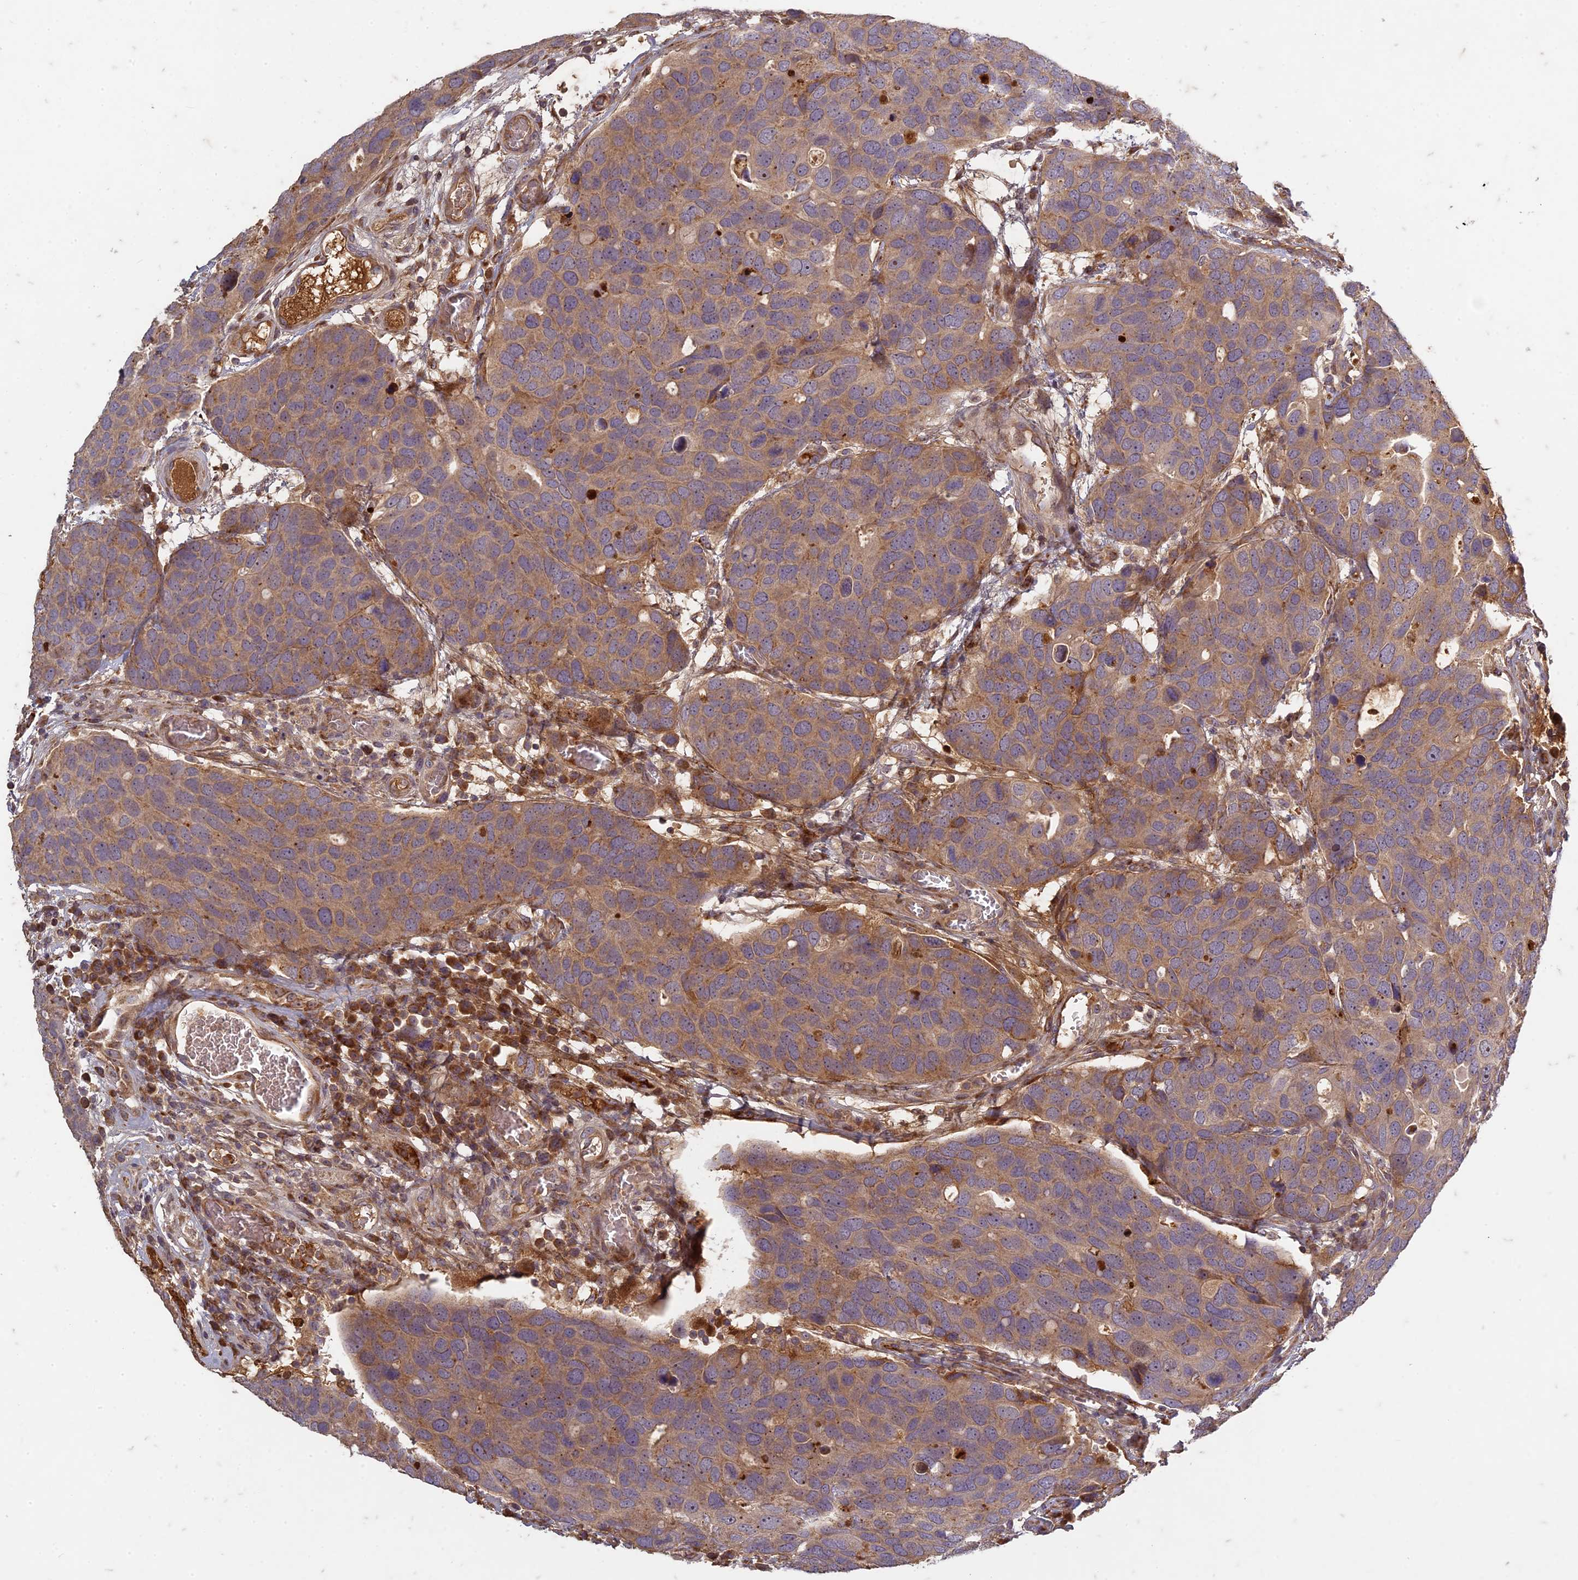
{"staining": {"intensity": "weak", "quantity": ">75%", "location": "cytoplasmic/membranous"}, "tissue": "breast cancer", "cell_type": "Tumor cells", "image_type": "cancer", "snomed": [{"axis": "morphology", "description": "Duct carcinoma"}, {"axis": "topography", "description": "Breast"}], "caption": "Breast cancer (invasive ductal carcinoma) stained with a protein marker exhibits weak staining in tumor cells.", "gene": "TCF25", "patient": {"sex": "female", "age": 83}}